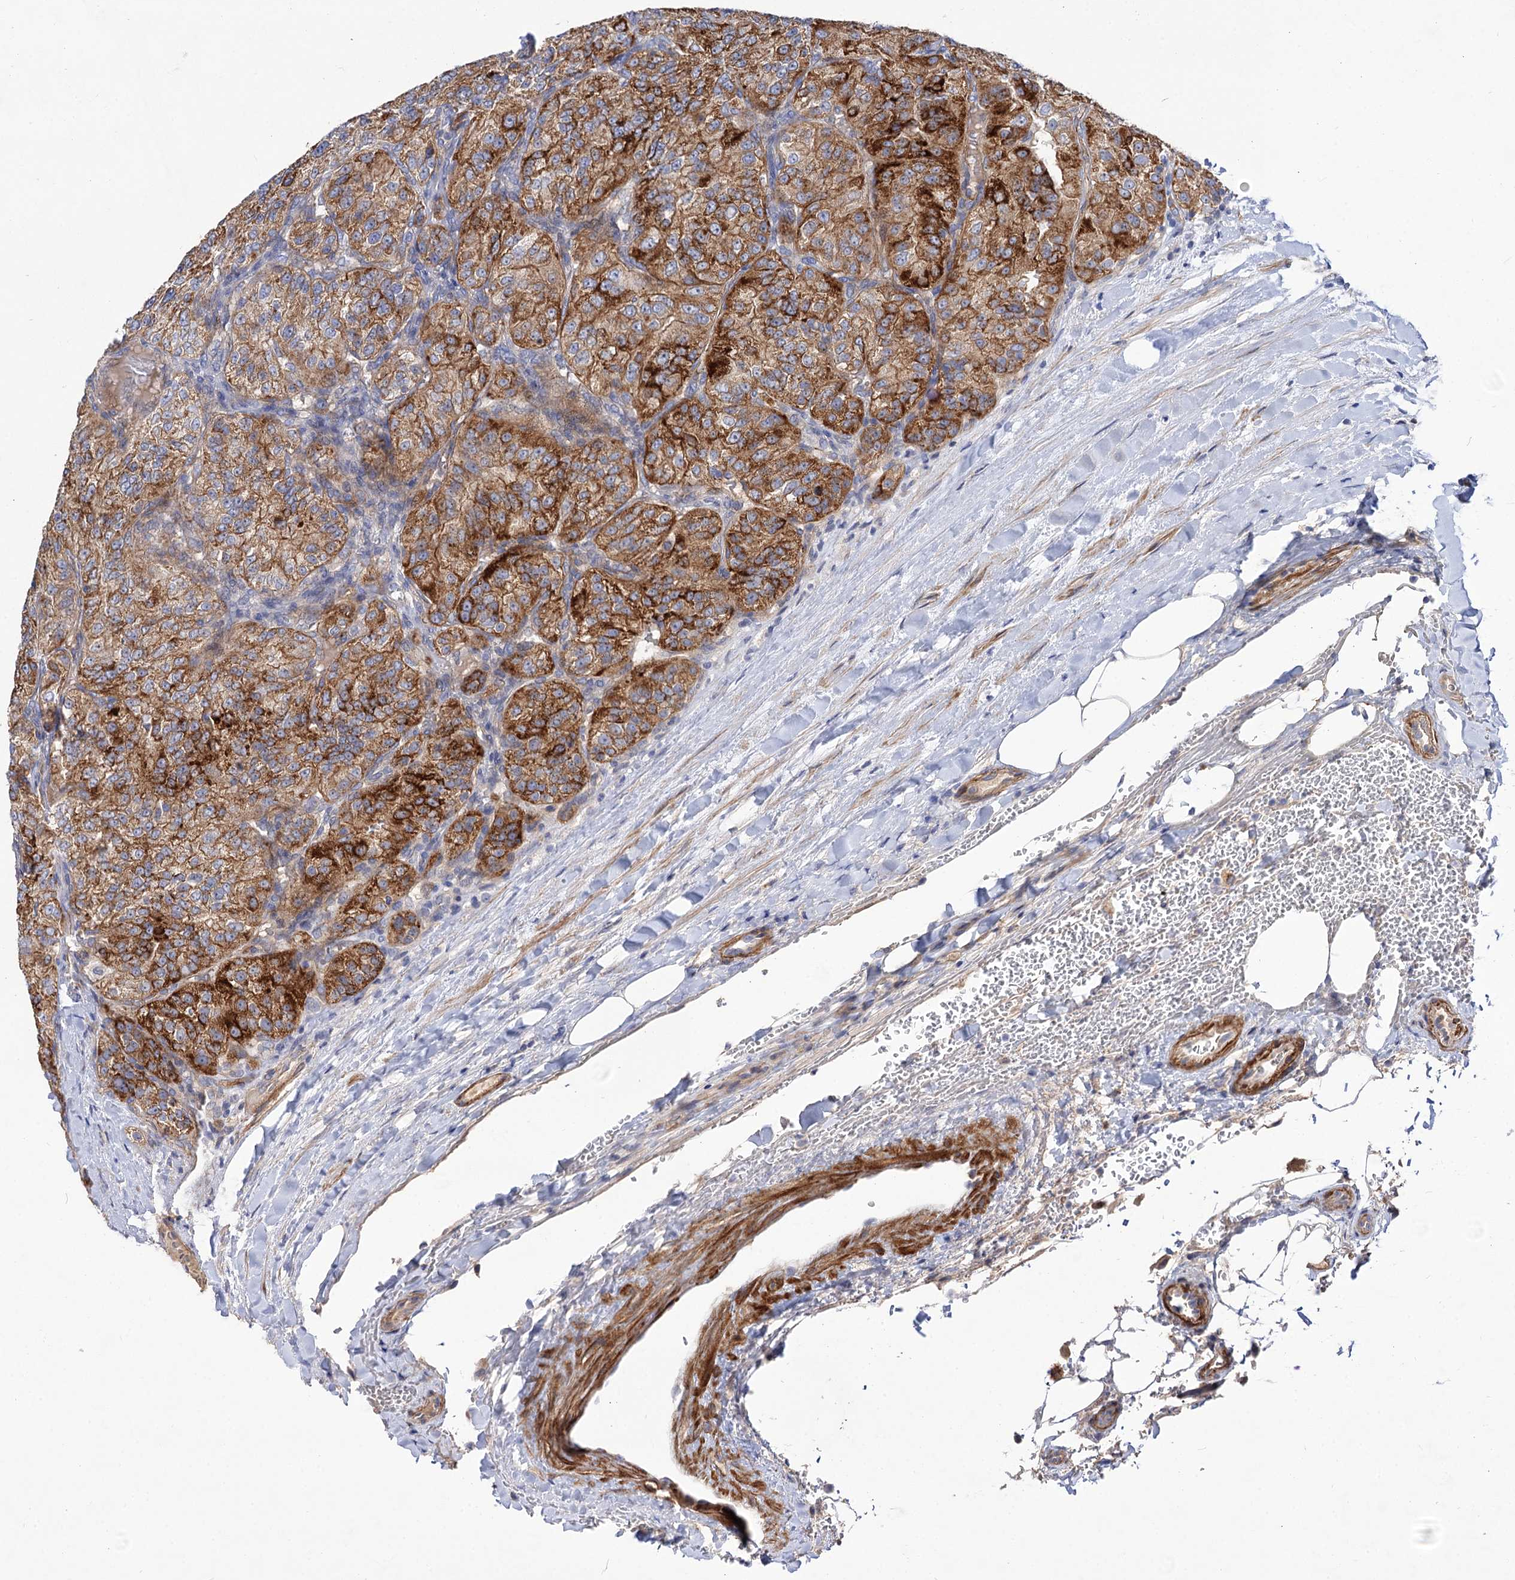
{"staining": {"intensity": "strong", "quantity": ">75%", "location": "cytoplasmic/membranous"}, "tissue": "renal cancer", "cell_type": "Tumor cells", "image_type": "cancer", "snomed": [{"axis": "morphology", "description": "Adenocarcinoma, NOS"}, {"axis": "topography", "description": "Kidney"}], "caption": "The photomicrograph displays a brown stain indicating the presence of a protein in the cytoplasmic/membranous of tumor cells in renal adenocarcinoma.", "gene": "NUDCD2", "patient": {"sex": "female", "age": 63}}